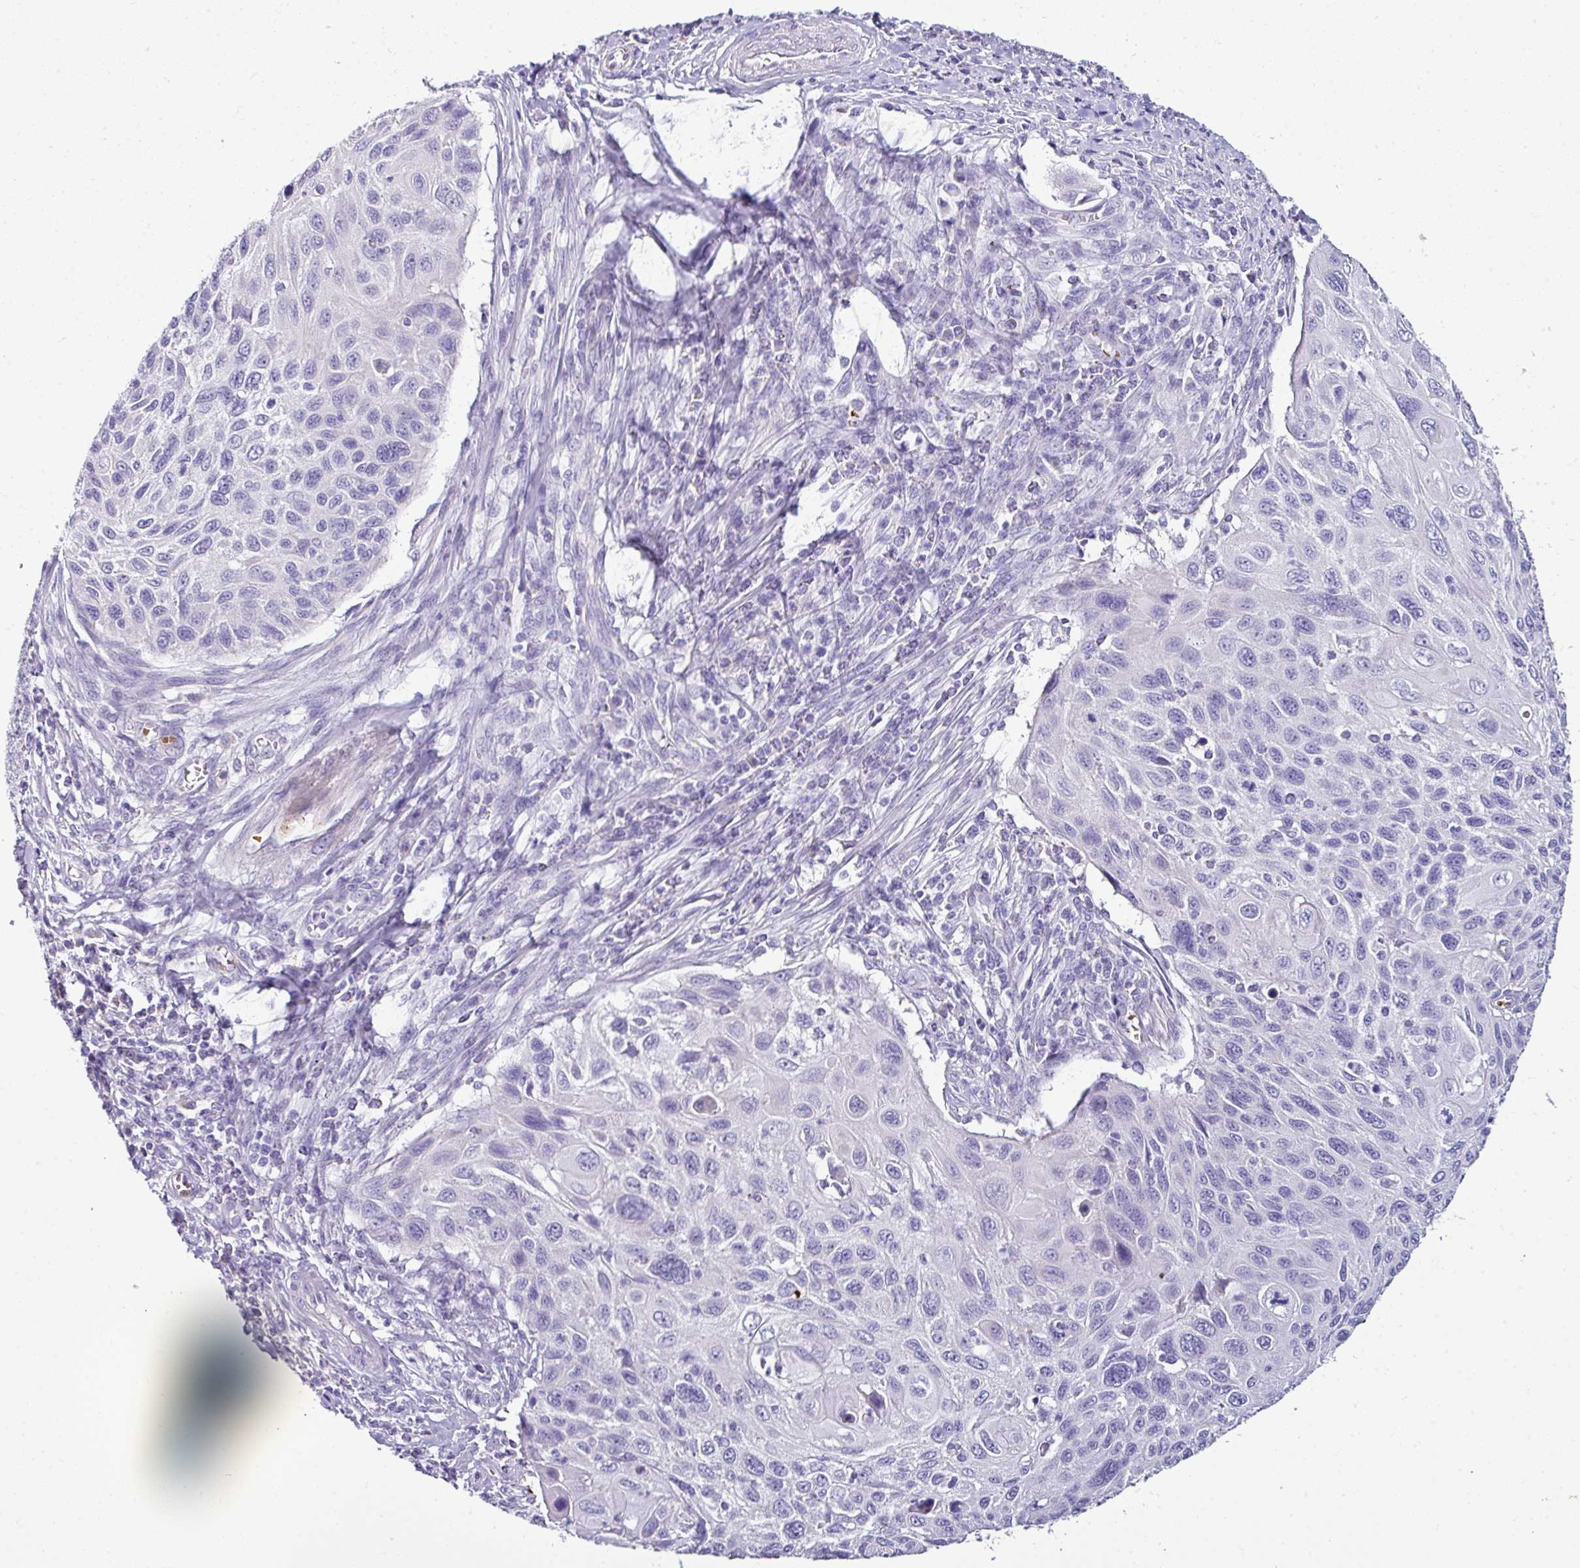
{"staining": {"intensity": "negative", "quantity": "none", "location": "none"}, "tissue": "cervical cancer", "cell_type": "Tumor cells", "image_type": "cancer", "snomed": [{"axis": "morphology", "description": "Squamous cell carcinoma, NOS"}, {"axis": "topography", "description": "Cervix"}], "caption": "Protein analysis of cervical cancer (squamous cell carcinoma) displays no significant positivity in tumor cells.", "gene": "NAPSA", "patient": {"sex": "female", "age": 70}}